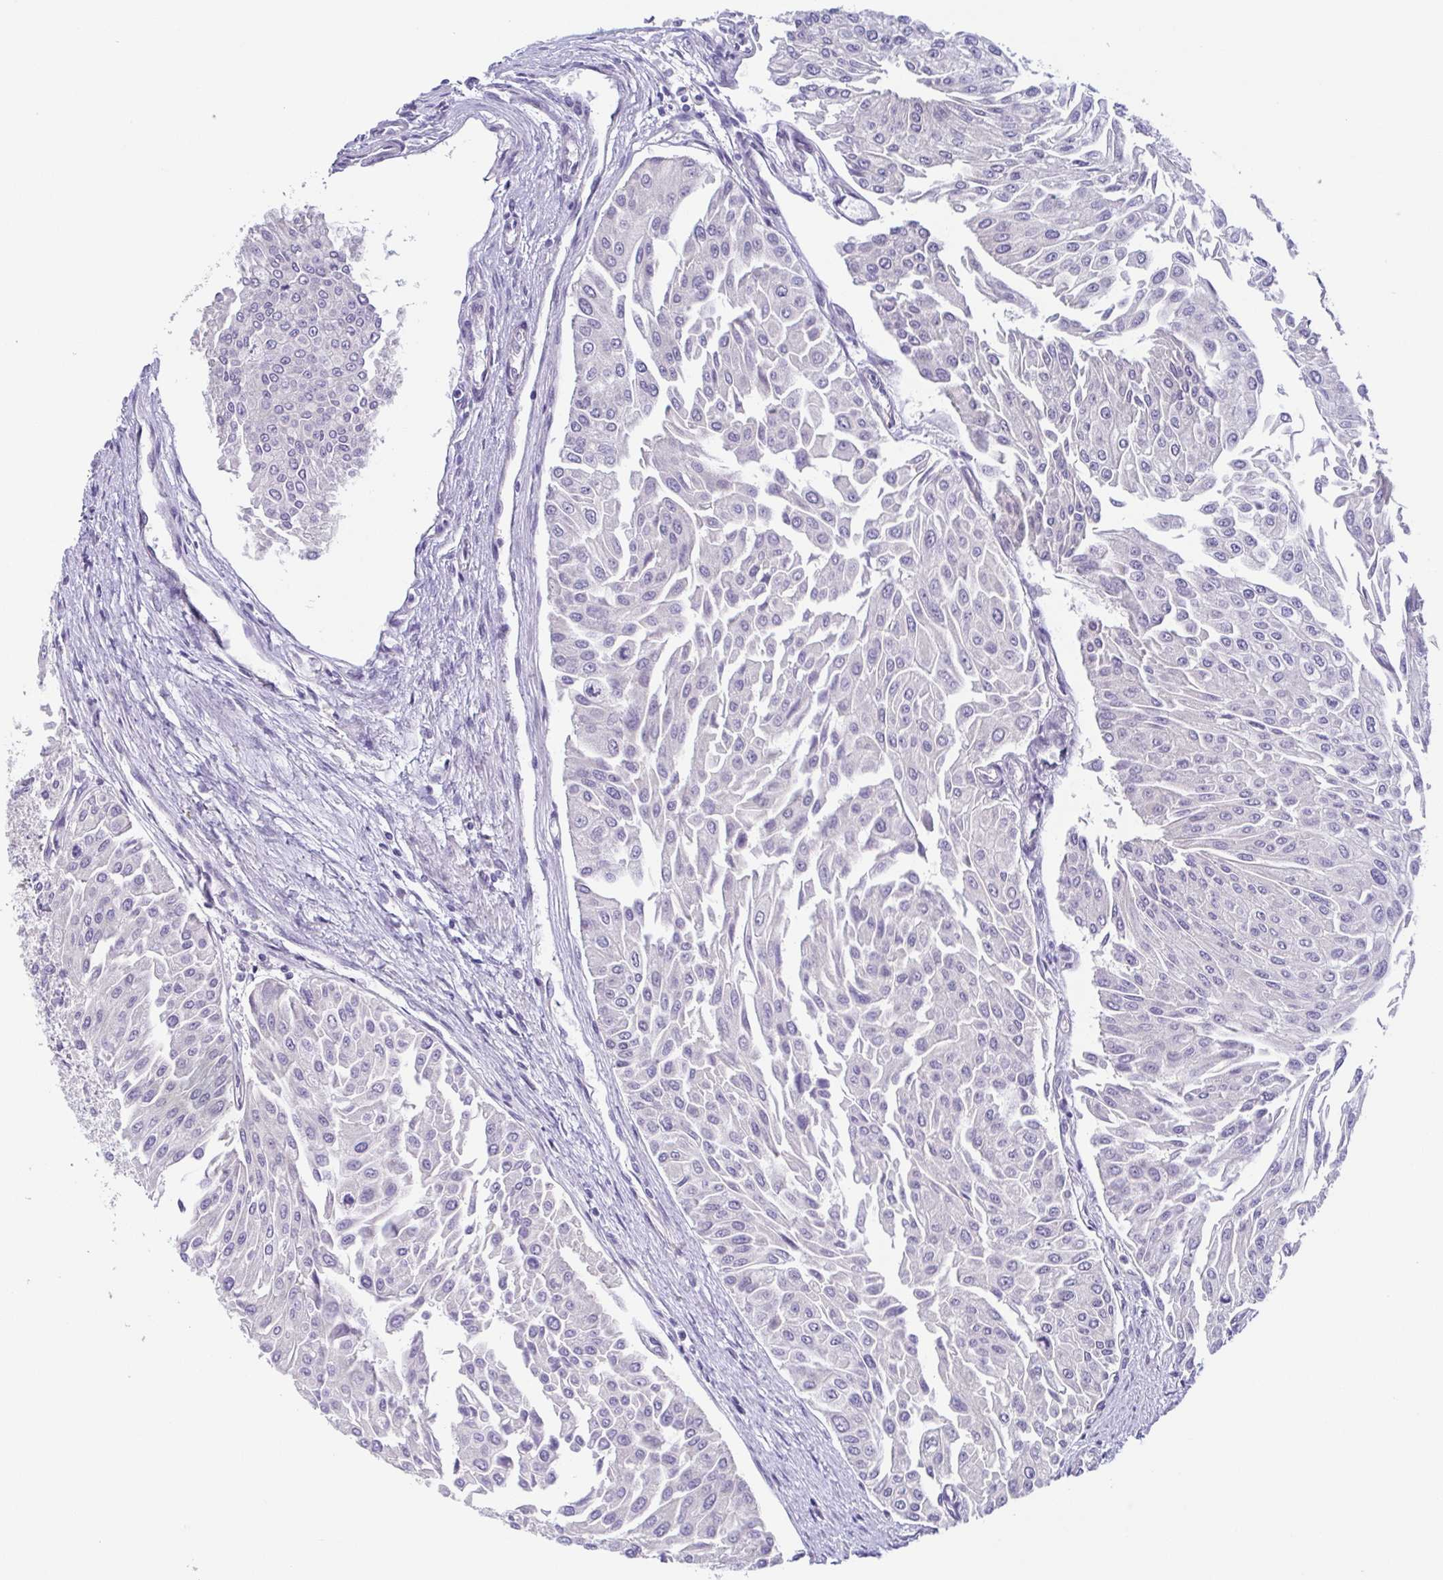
{"staining": {"intensity": "negative", "quantity": "none", "location": "none"}, "tissue": "urothelial cancer", "cell_type": "Tumor cells", "image_type": "cancer", "snomed": [{"axis": "morphology", "description": "Urothelial carcinoma, NOS"}, {"axis": "topography", "description": "Urinary bladder"}], "caption": "Tumor cells are negative for brown protein staining in transitional cell carcinoma.", "gene": "UBE2Q1", "patient": {"sex": "male", "age": 67}}